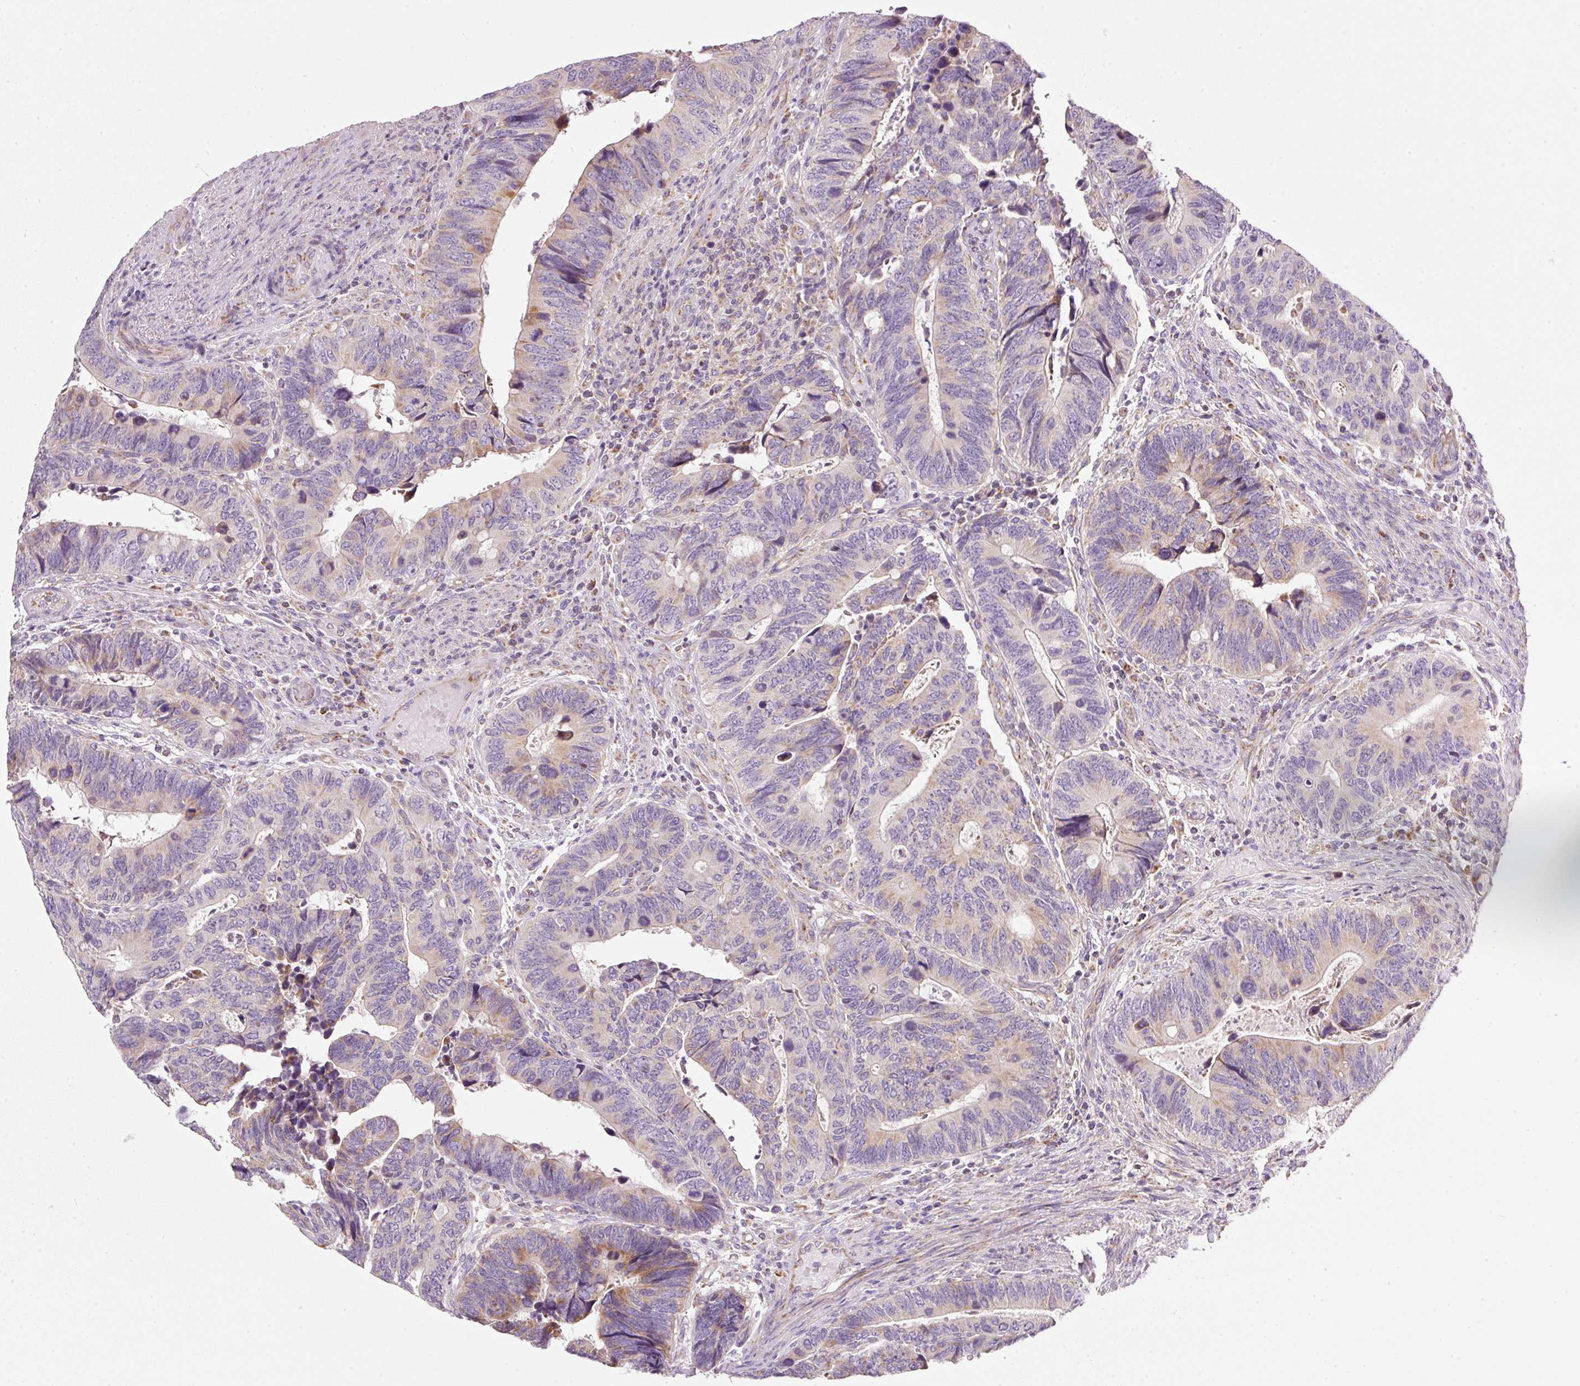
{"staining": {"intensity": "moderate", "quantity": "<25%", "location": "cytoplasmic/membranous"}, "tissue": "colorectal cancer", "cell_type": "Tumor cells", "image_type": "cancer", "snomed": [{"axis": "morphology", "description": "Adenocarcinoma, NOS"}, {"axis": "topography", "description": "Colon"}], "caption": "Human colorectal cancer stained with a protein marker demonstrates moderate staining in tumor cells.", "gene": "NDUFA1", "patient": {"sex": "male", "age": 87}}